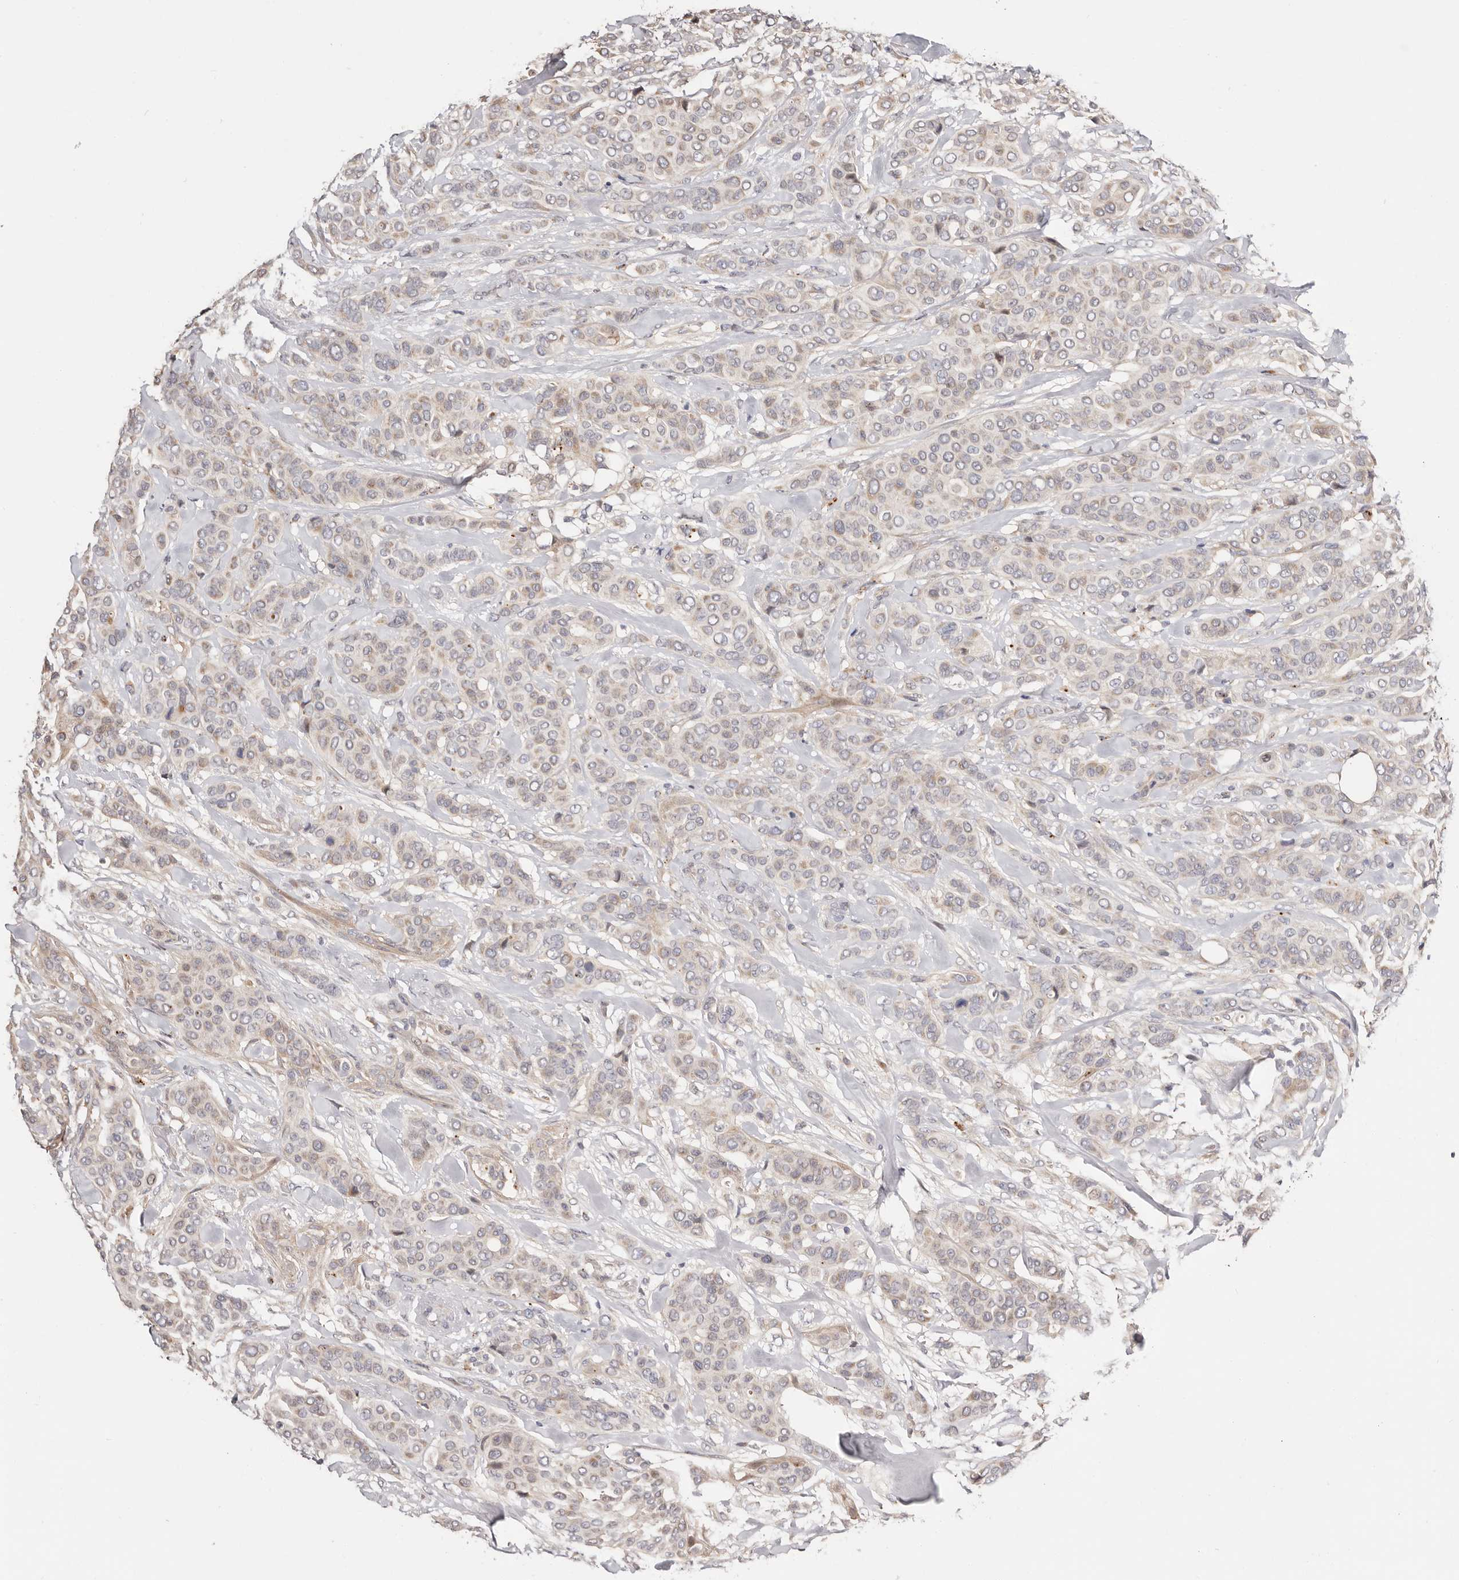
{"staining": {"intensity": "weak", "quantity": "25%-75%", "location": "cytoplasmic/membranous"}, "tissue": "breast cancer", "cell_type": "Tumor cells", "image_type": "cancer", "snomed": [{"axis": "morphology", "description": "Lobular carcinoma"}, {"axis": "topography", "description": "Breast"}], "caption": "Protein expression analysis of human lobular carcinoma (breast) reveals weak cytoplasmic/membranous expression in about 25%-75% of tumor cells.", "gene": "USP33", "patient": {"sex": "female", "age": 51}}